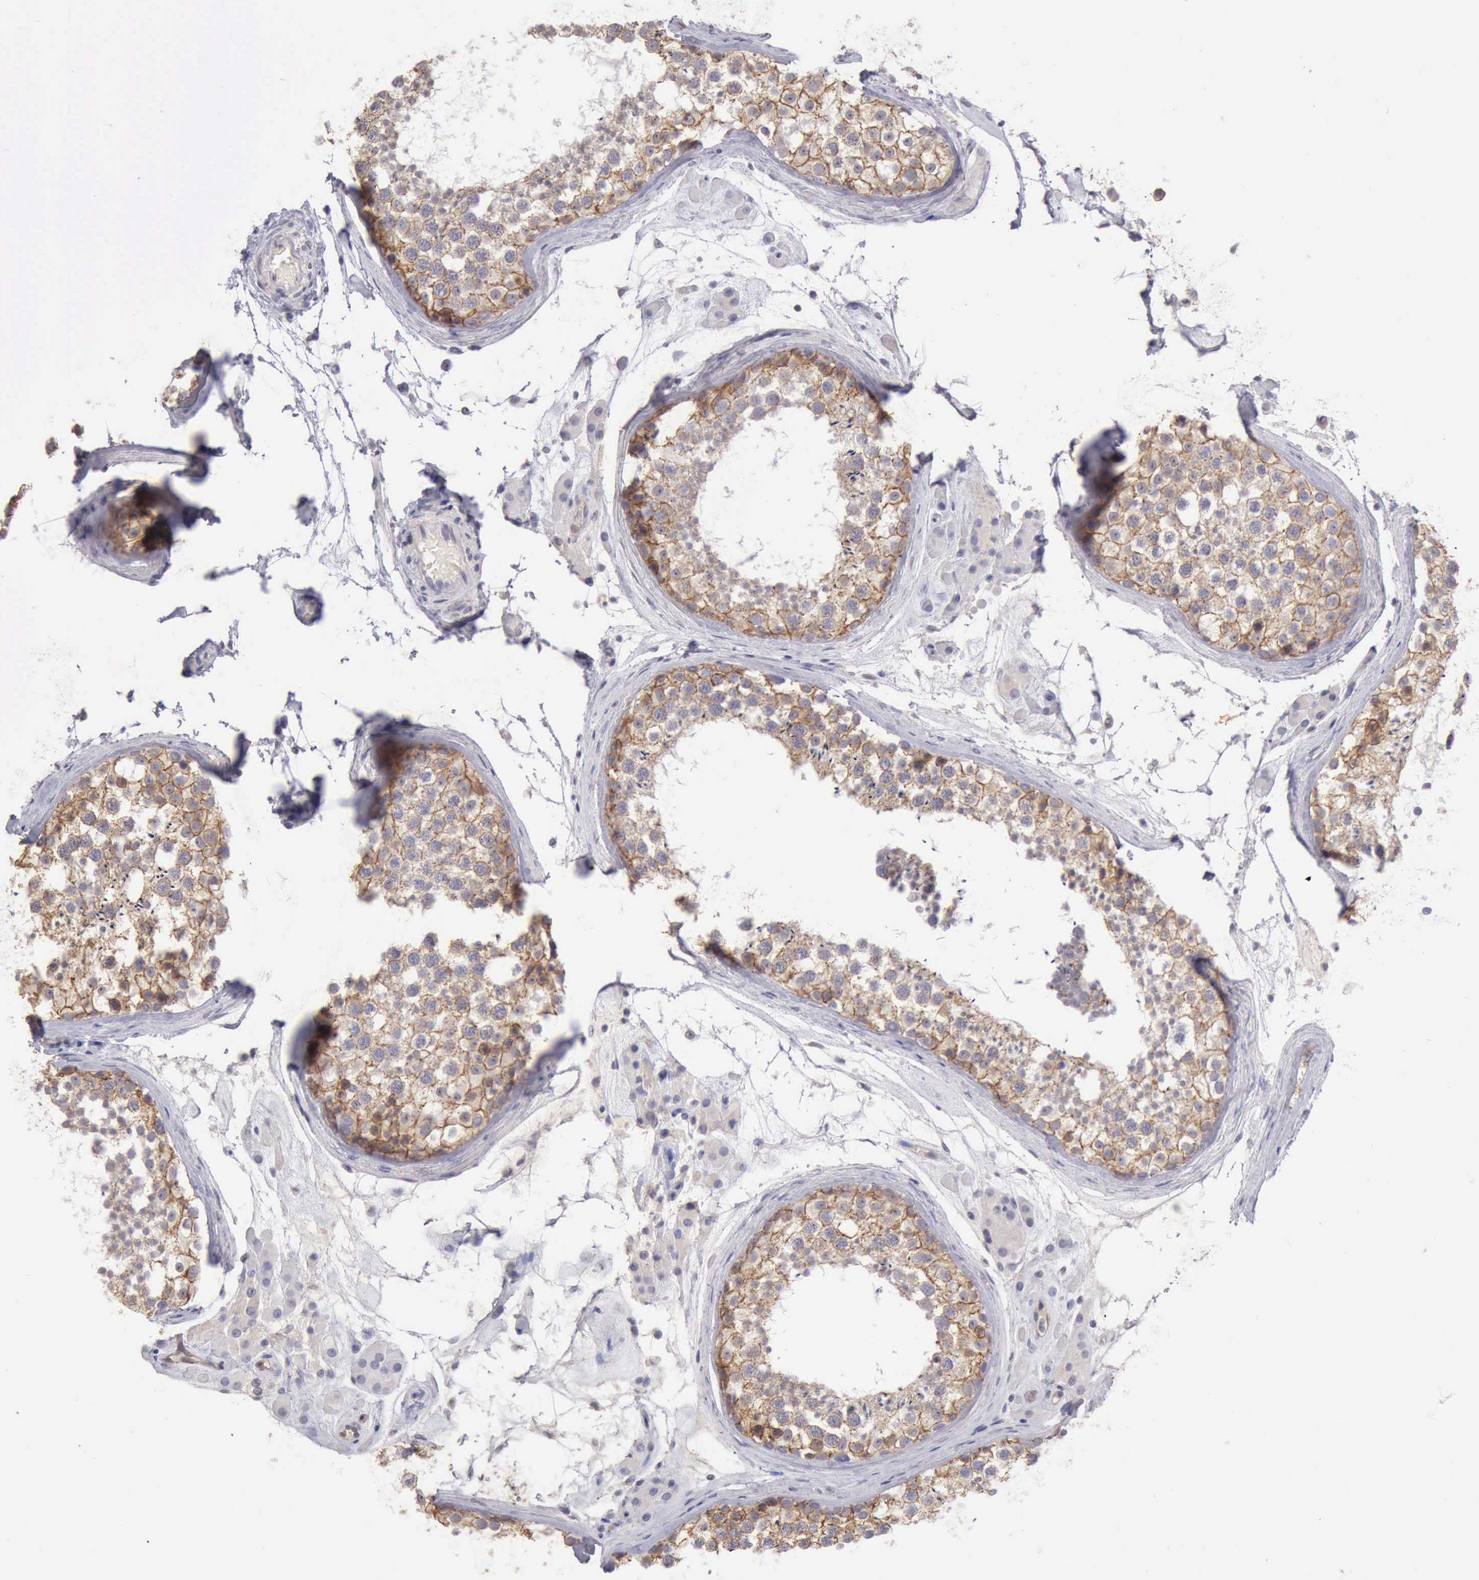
{"staining": {"intensity": "strong", "quantity": ">75%", "location": "cytoplasmic/membranous"}, "tissue": "testis", "cell_type": "Cells in seminiferous ducts", "image_type": "normal", "snomed": [{"axis": "morphology", "description": "Normal tissue, NOS"}, {"axis": "topography", "description": "Testis"}], "caption": "Immunohistochemical staining of normal human testis reveals >75% levels of strong cytoplasmic/membranous protein expression in approximately >75% of cells in seminiferous ducts. The staining was performed using DAB (3,3'-diaminobenzidine), with brown indicating positive protein expression. Nuclei are stained blue with hematoxylin.", "gene": "KCND1", "patient": {"sex": "male", "age": 46}}